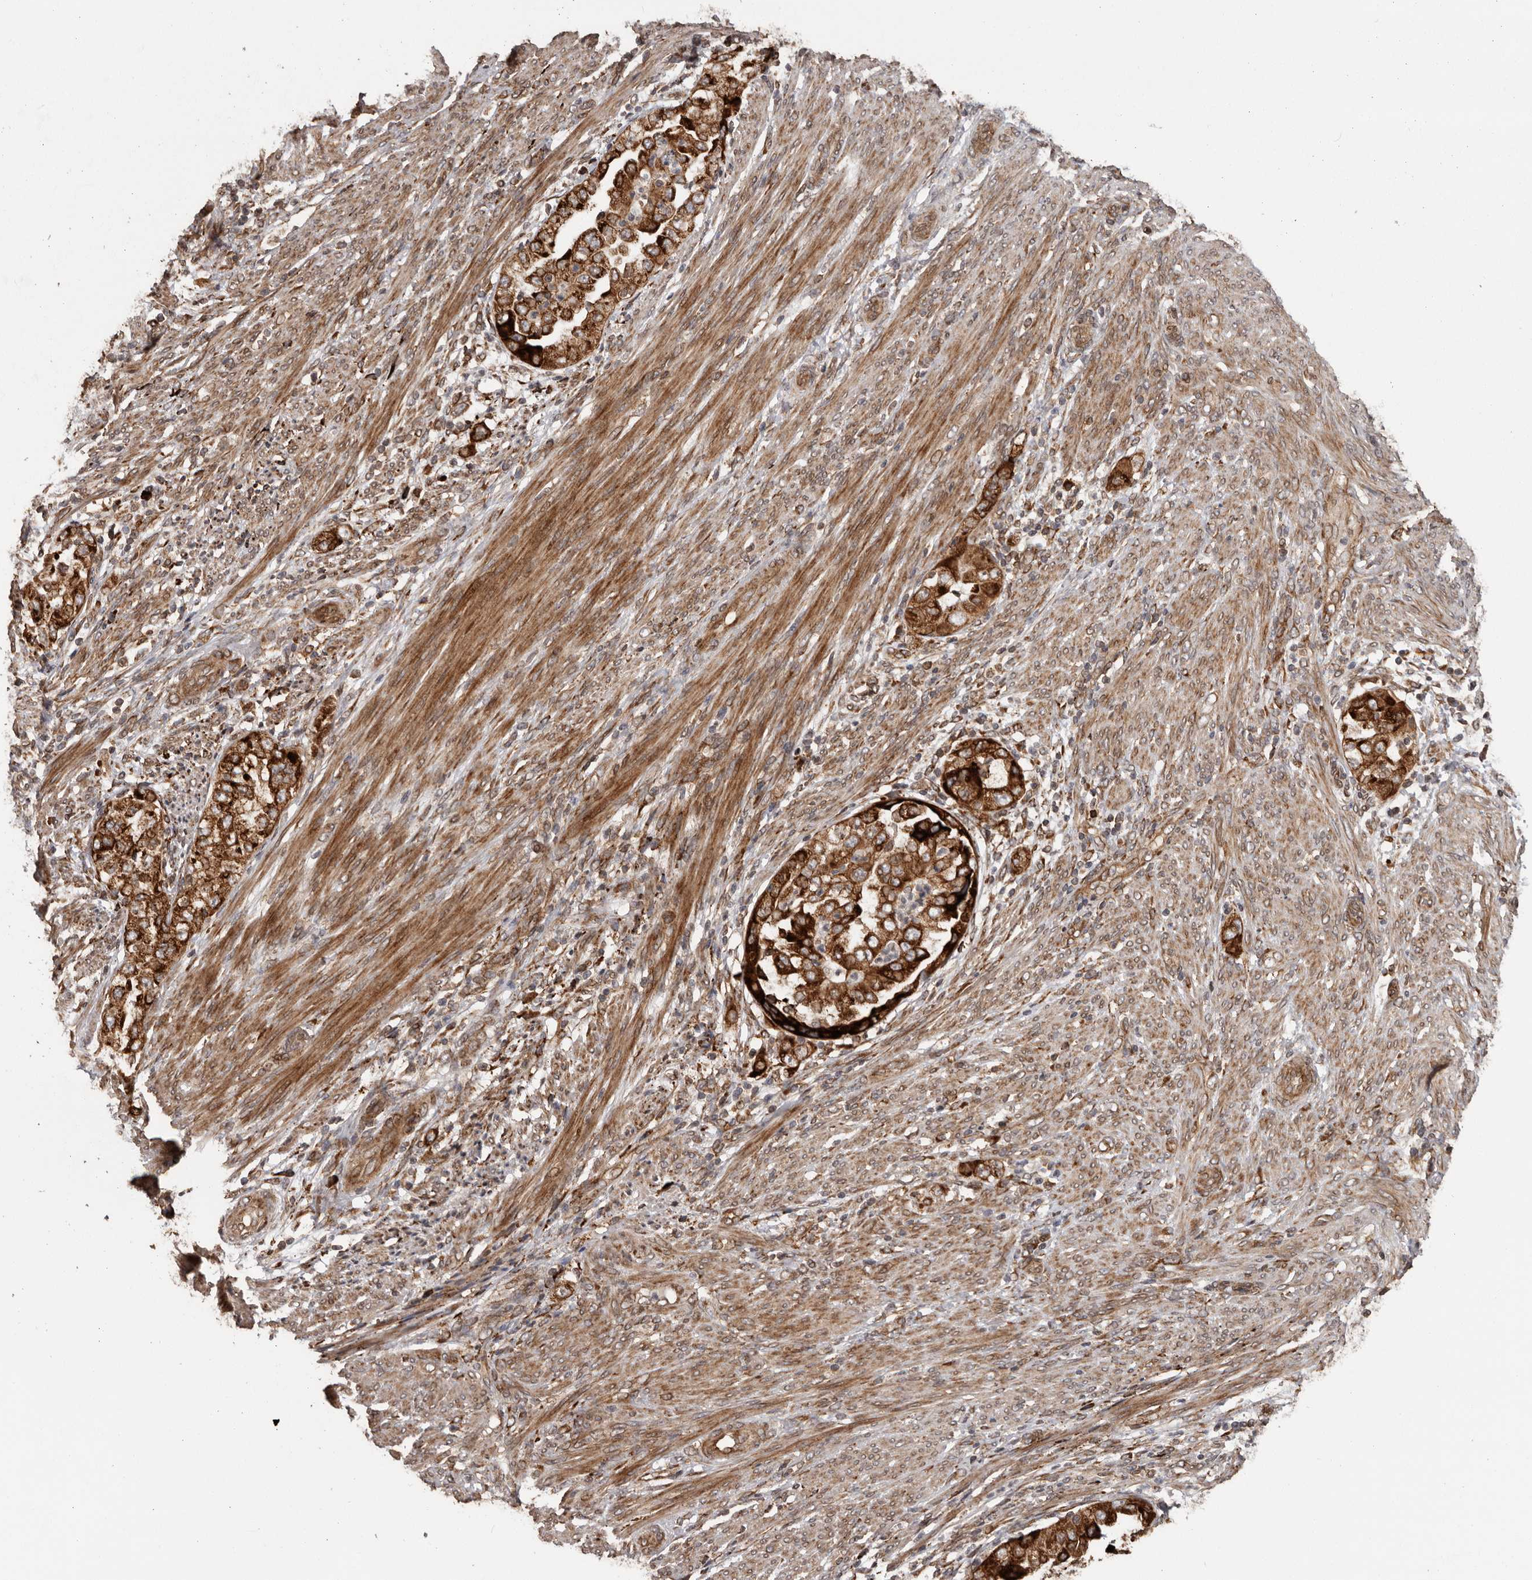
{"staining": {"intensity": "strong", "quantity": ">75%", "location": "cytoplasmic/membranous"}, "tissue": "endometrial cancer", "cell_type": "Tumor cells", "image_type": "cancer", "snomed": [{"axis": "morphology", "description": "Adenocarcinoma, NOS"}, {"axis": "topography", "description": "Endometrium"}], "caption": "IHC (DAB (3,3'-diaminobenzidine)) staining of human endometrial cancer demonstrates strong cytoplasmic/membranous protein staining in about >75% of tumor cells.", "gene": "NUP43", "patient": {"sex": "female", "age": 85}}